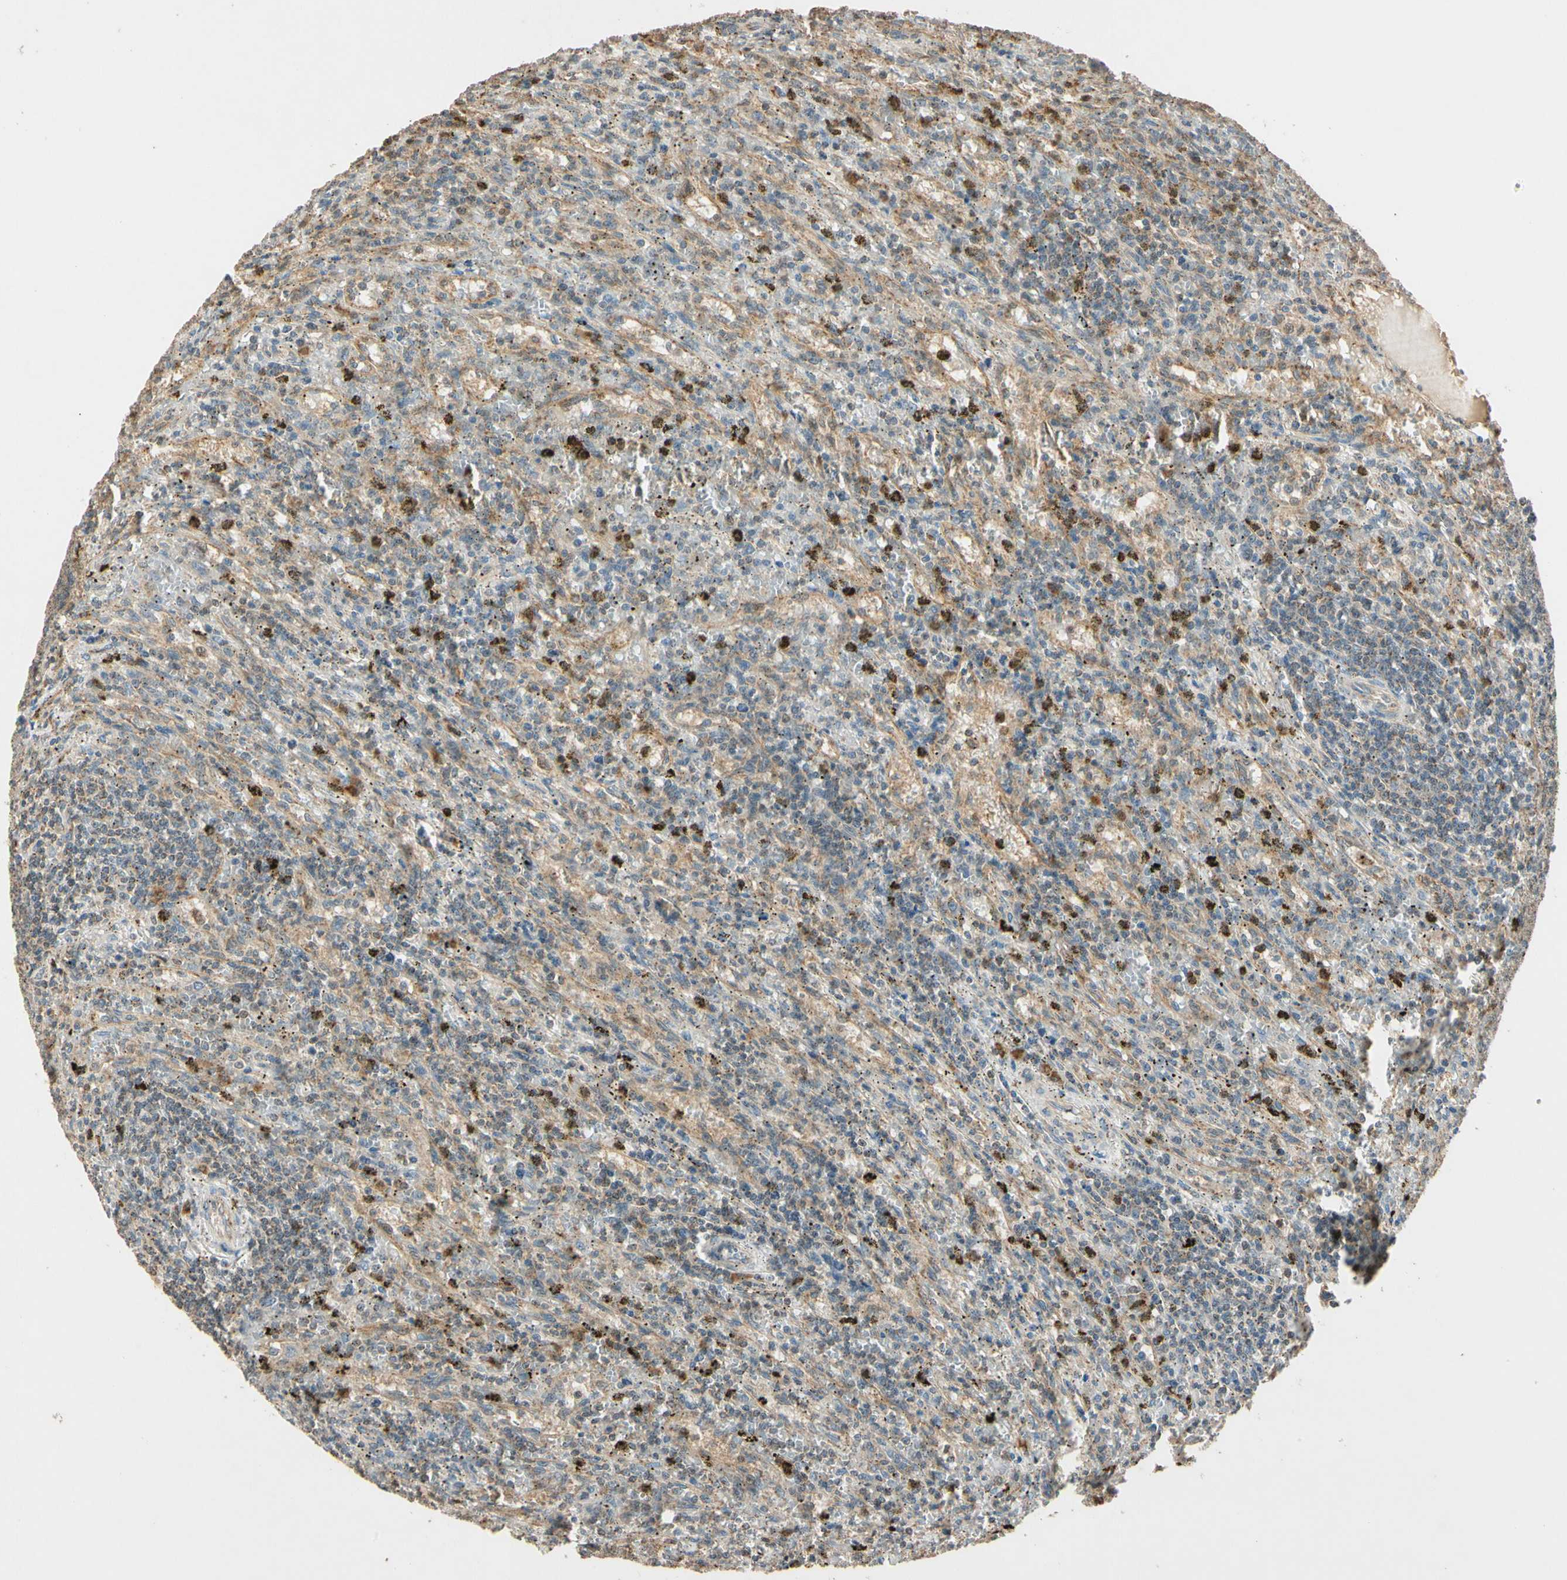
{"staining": {"intensity": "weak", "quantity": ">75%", "location": "cytoplasmic/membranous"}, "tissue": "lymphoma", "cell_type": "Tumor cells", "image_type": "cancer", "snomed": [{"axis": "morphology", "description": "Malignant lymphoma, non-Hodgkin's type, Low grade"}, {"axis": "topography", "description": "Spleen"}], "caption": "Malignant lymphoma, non-Hodgkin's type (low-grade) stained with immunohistochemistry (IHC) shows weak cytoplasmic/membranous positivity in about >75% of tumor cells.", "gene": "PRDX5", "patient": {"sex": "male", "age": 76}}